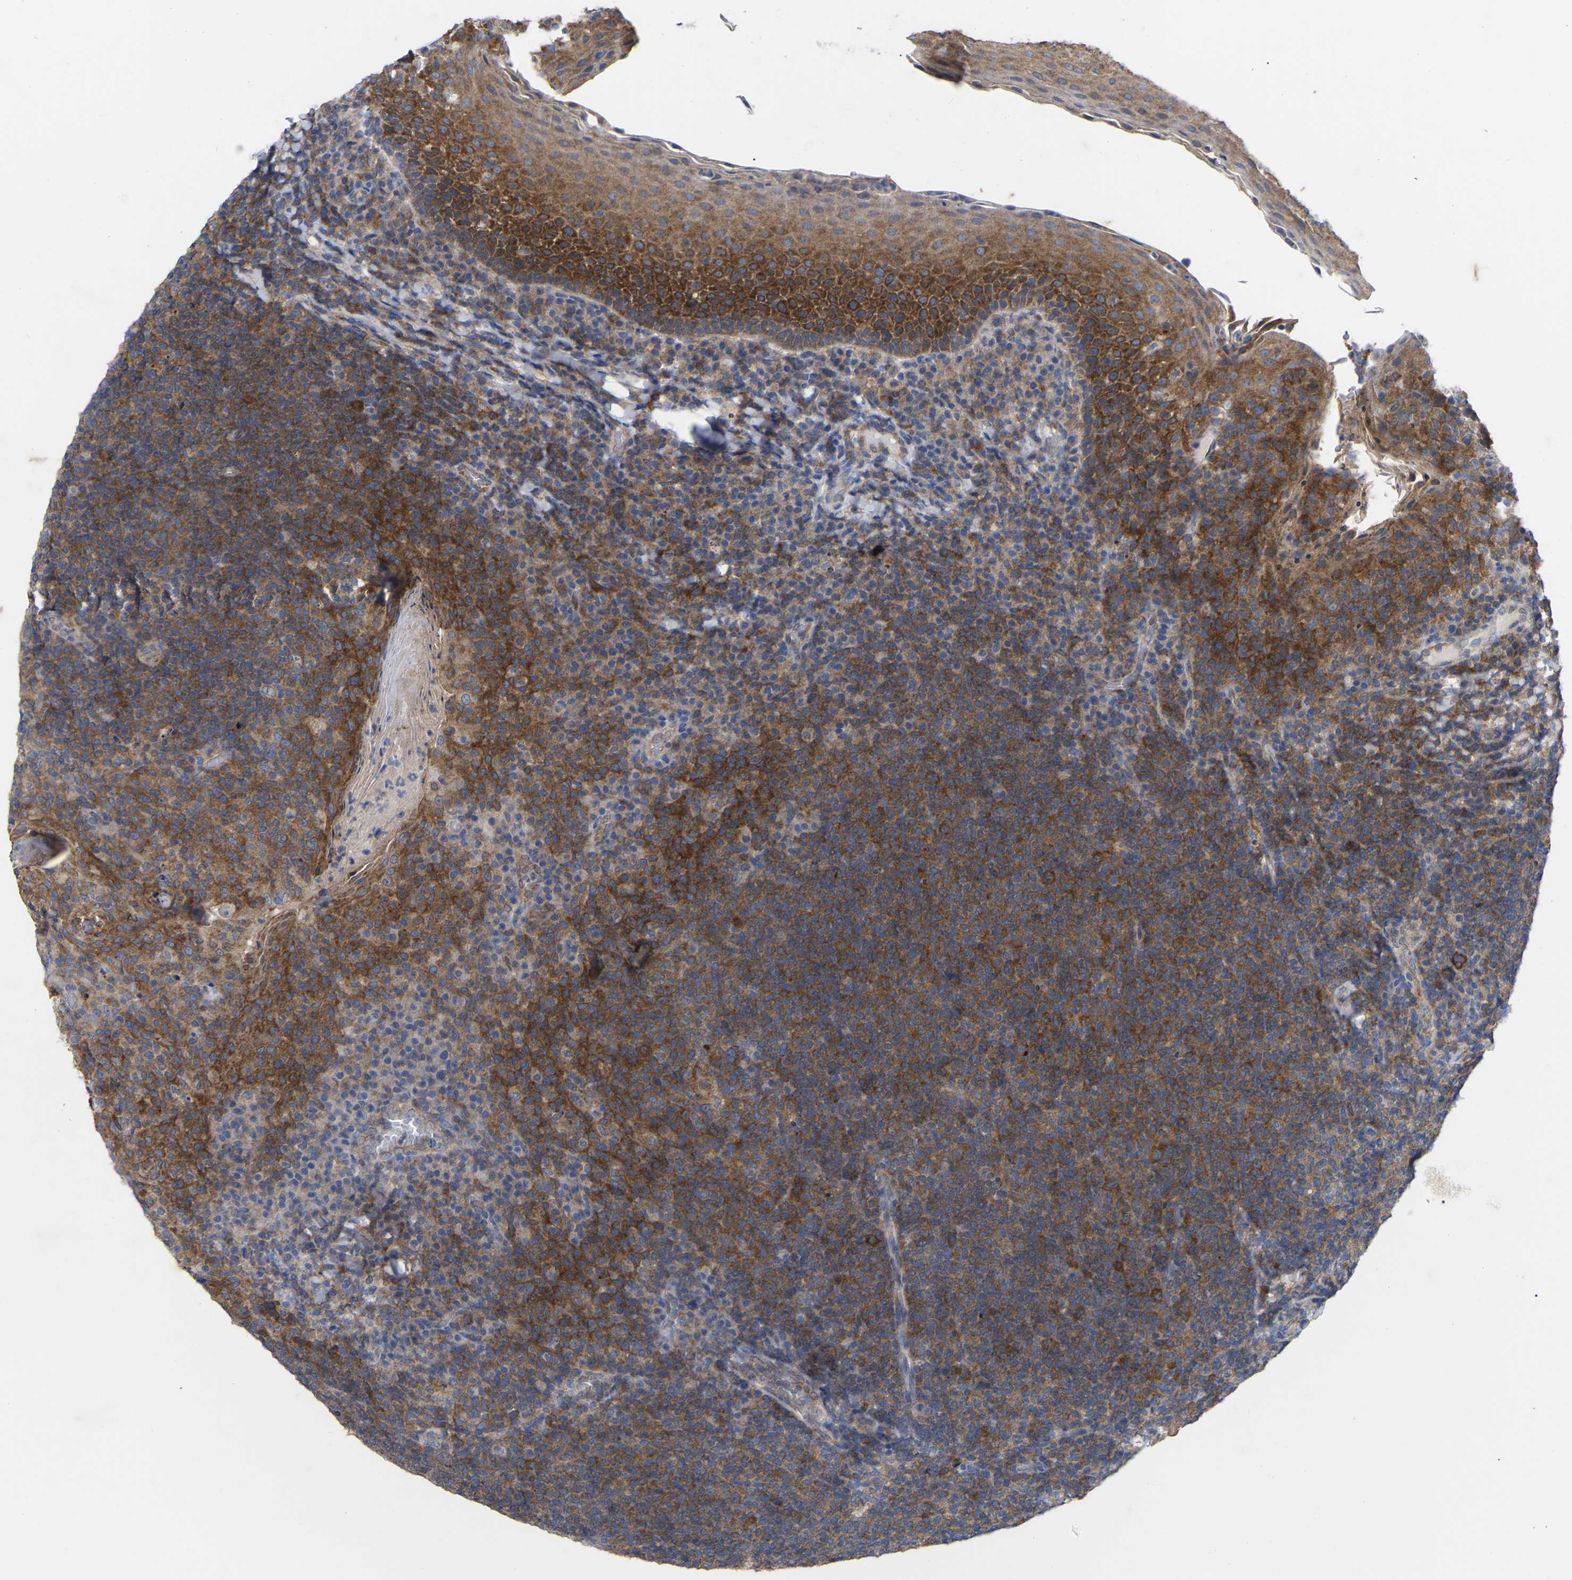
{"staining": {"intensity": "strong", "quantity": ">75%", "location": "cytoplasmic/membranous"}, "tissue": "tonsil", "cell_type": "Germinal center cells", "image_type": "normal", "snomed": [{"axis": "morphology", "description": "Normal tissue, NOS"}, {"axis": "topography", "description": "Tonsil"}], "caption": "IHC staining of normal tonsil, which displays high levels of strong cytoplasmic/membranous staining in about >75% of germinal center cells indicating strong cytoplasmic/membranous protein staining. The staining was performed using DAB (3,3'-diaminobenzidine) (brown) for protein detection and nuclei were counterstained in hematoxylin (blue).", "gene": "TCP1", "patient": {"sex": "male", "age": 17}}